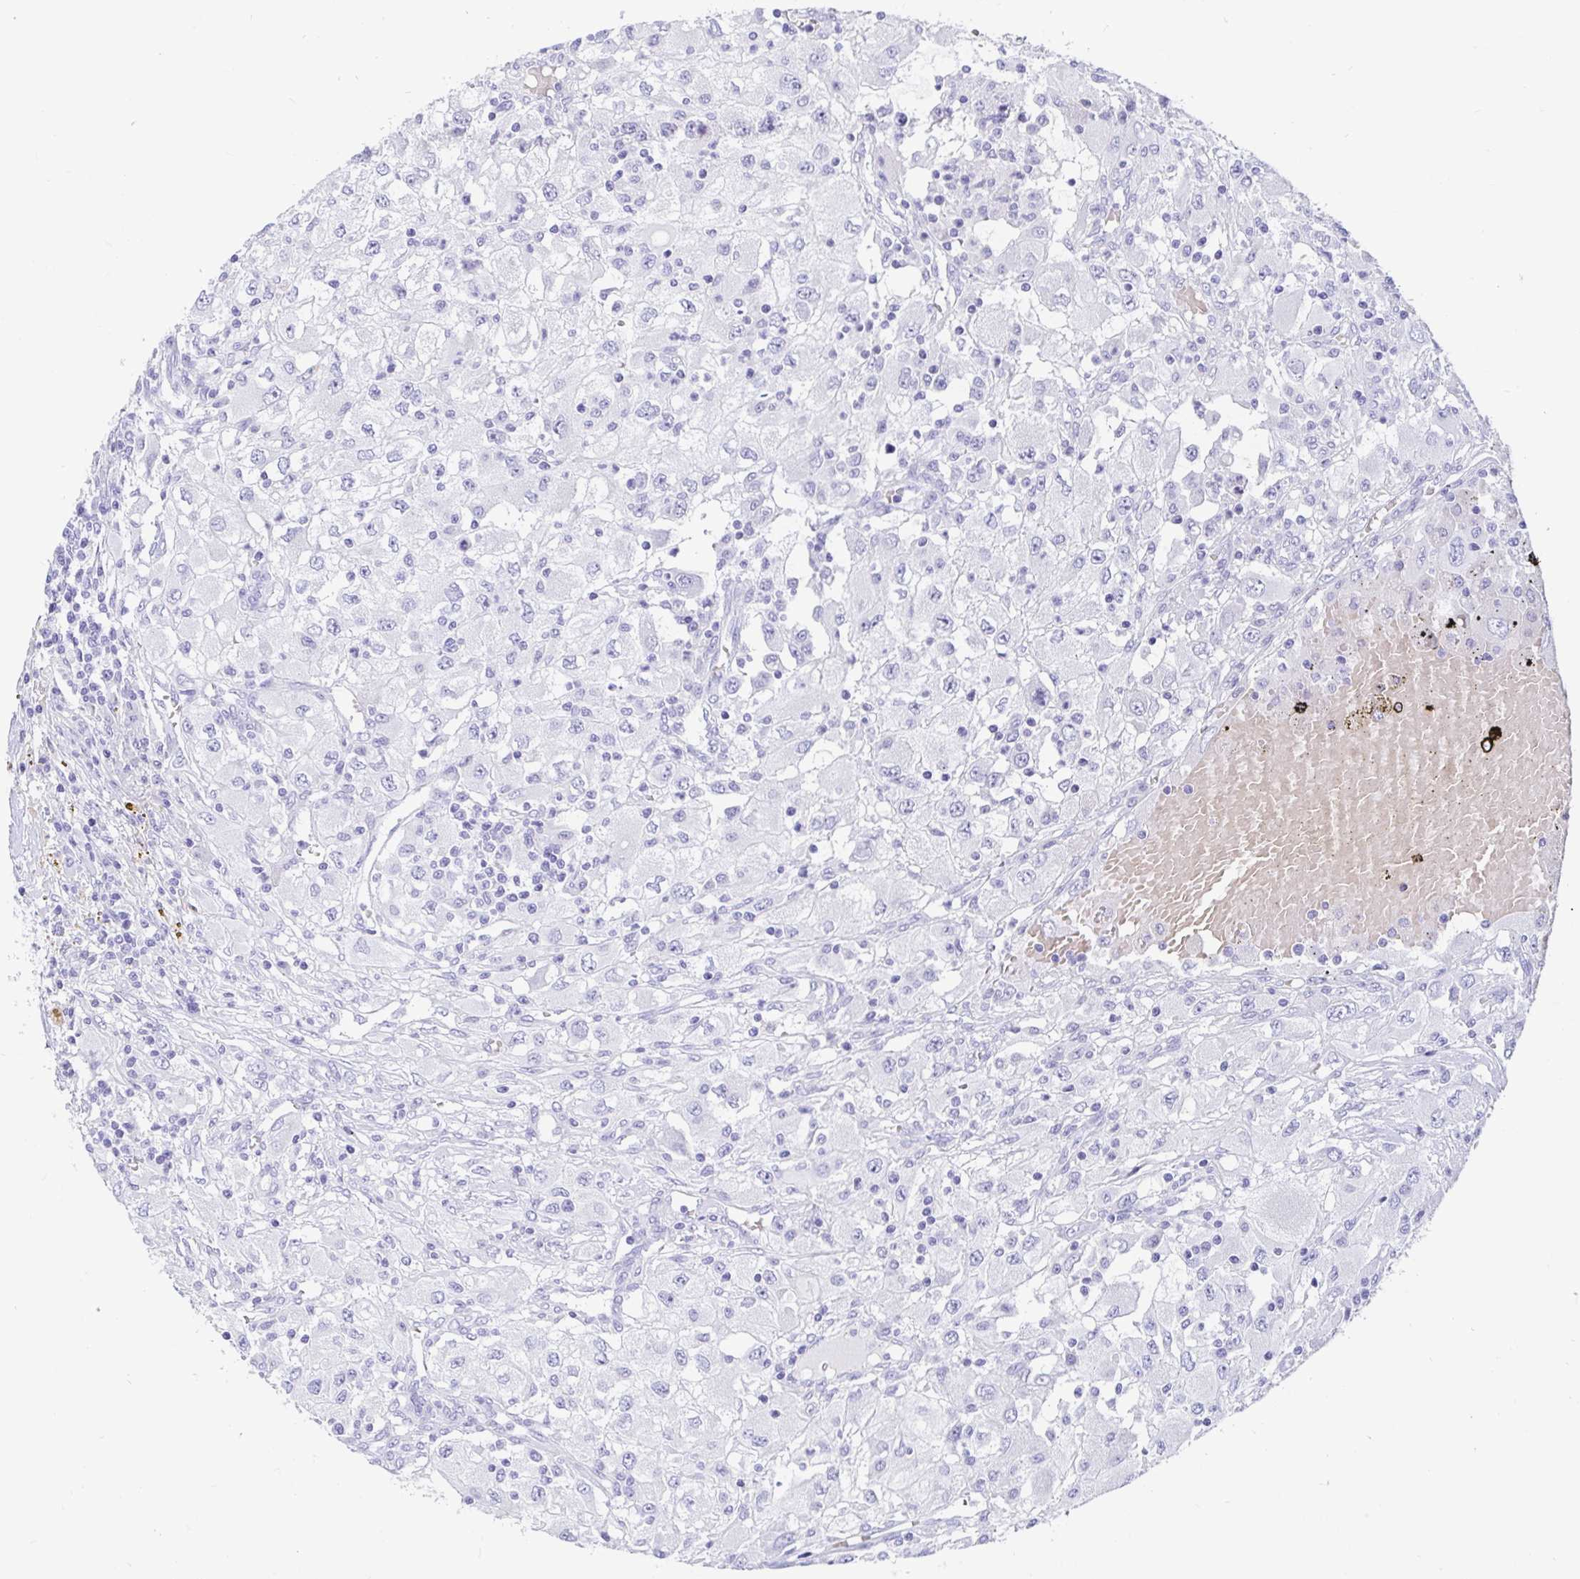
{"staining": {"intensity": "negative", "quantity": "none", "location": "none"}, "tissue": "renal cancer", "cell_type": "Tumor cells", "image_type": "cancer", "snomed": [{"axis": "morphology", "description": "Adenocarcinoma, NOS"}, {"axis": "topography", "description": "Kidney"}], "caption": "High magnification brightfield microscopy of renal cancer (adenocarcinoma) stained with DAB (3,3'-diaminobenzidine) (brown) and counterstained with hematoxylin (blue): tumor cells show no significant staining.", "gene": "ZPBP2", "patient": {"sex": "female", "age": 67}}